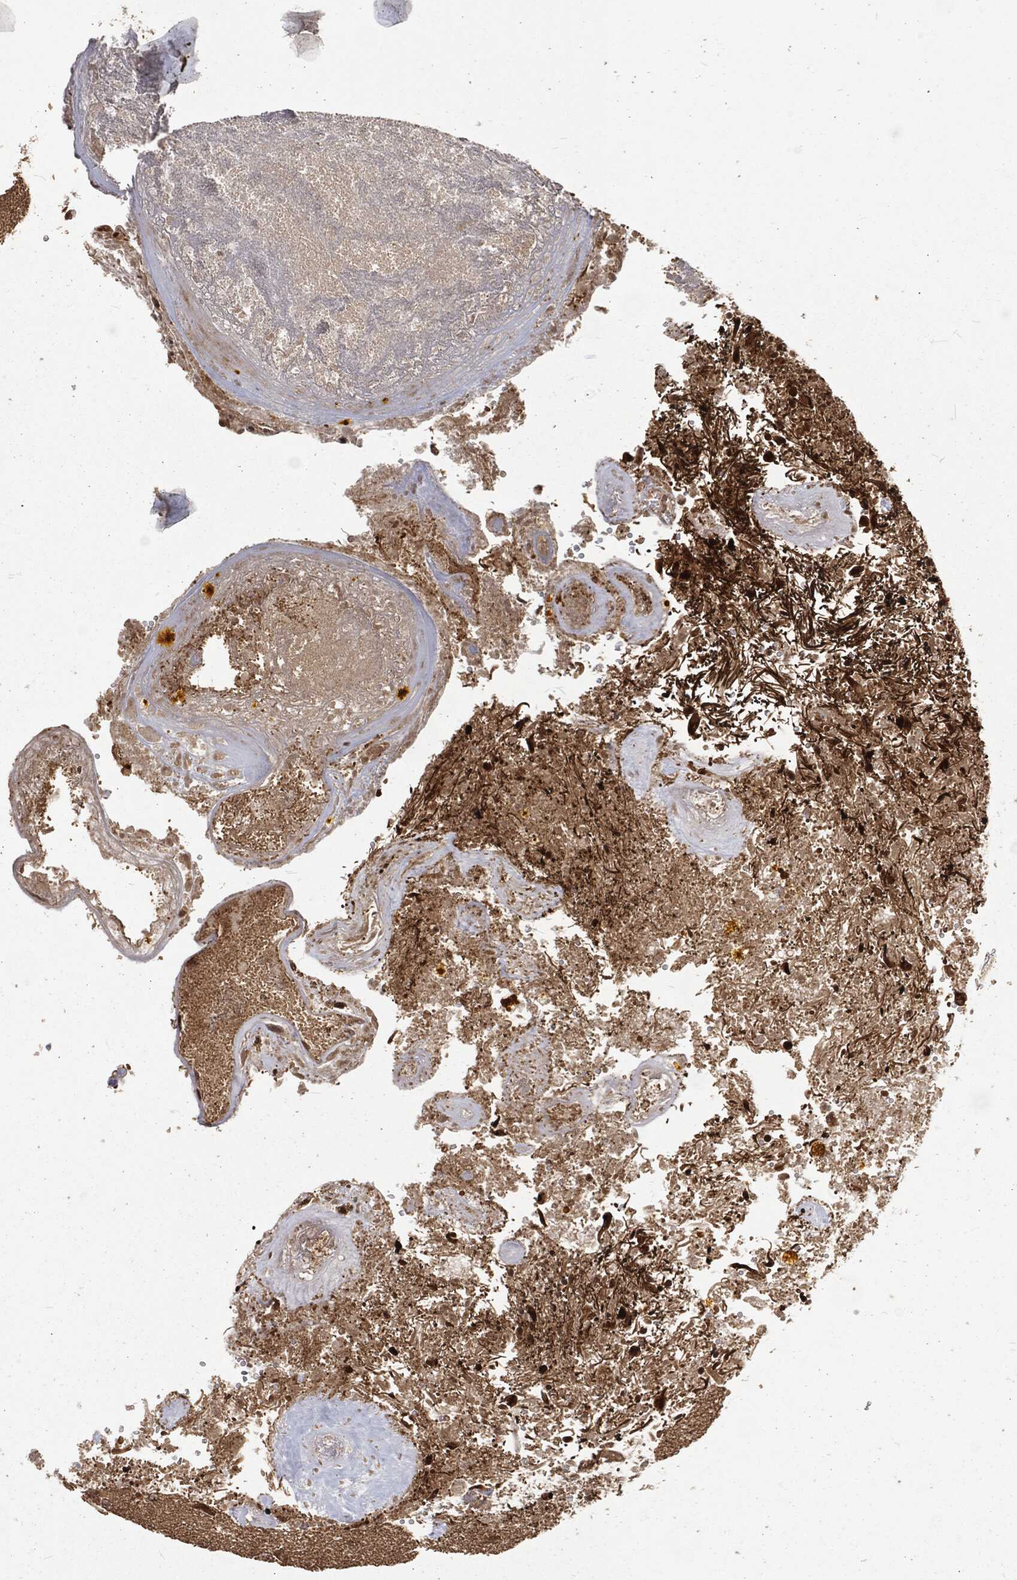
{"staining": {"intensity": "strong", "quantity": ">75%", "location": "nuclear"}, "tissue": "glioma", "cell_type": "Tumor cells", "image_type": "cancer", "snomed": [{"axis": "morphology", "description": "Glioma, malignant, High grade"}, {"axis": "topography", "description": "Brain"}], "caption": "Malignant glioma (high-grade) tissue demonstrates strong nuclear positivity in approximately >75% of tumor cells", "gene": "NGRN", "patient": {"sex": "male", "age": 56}}